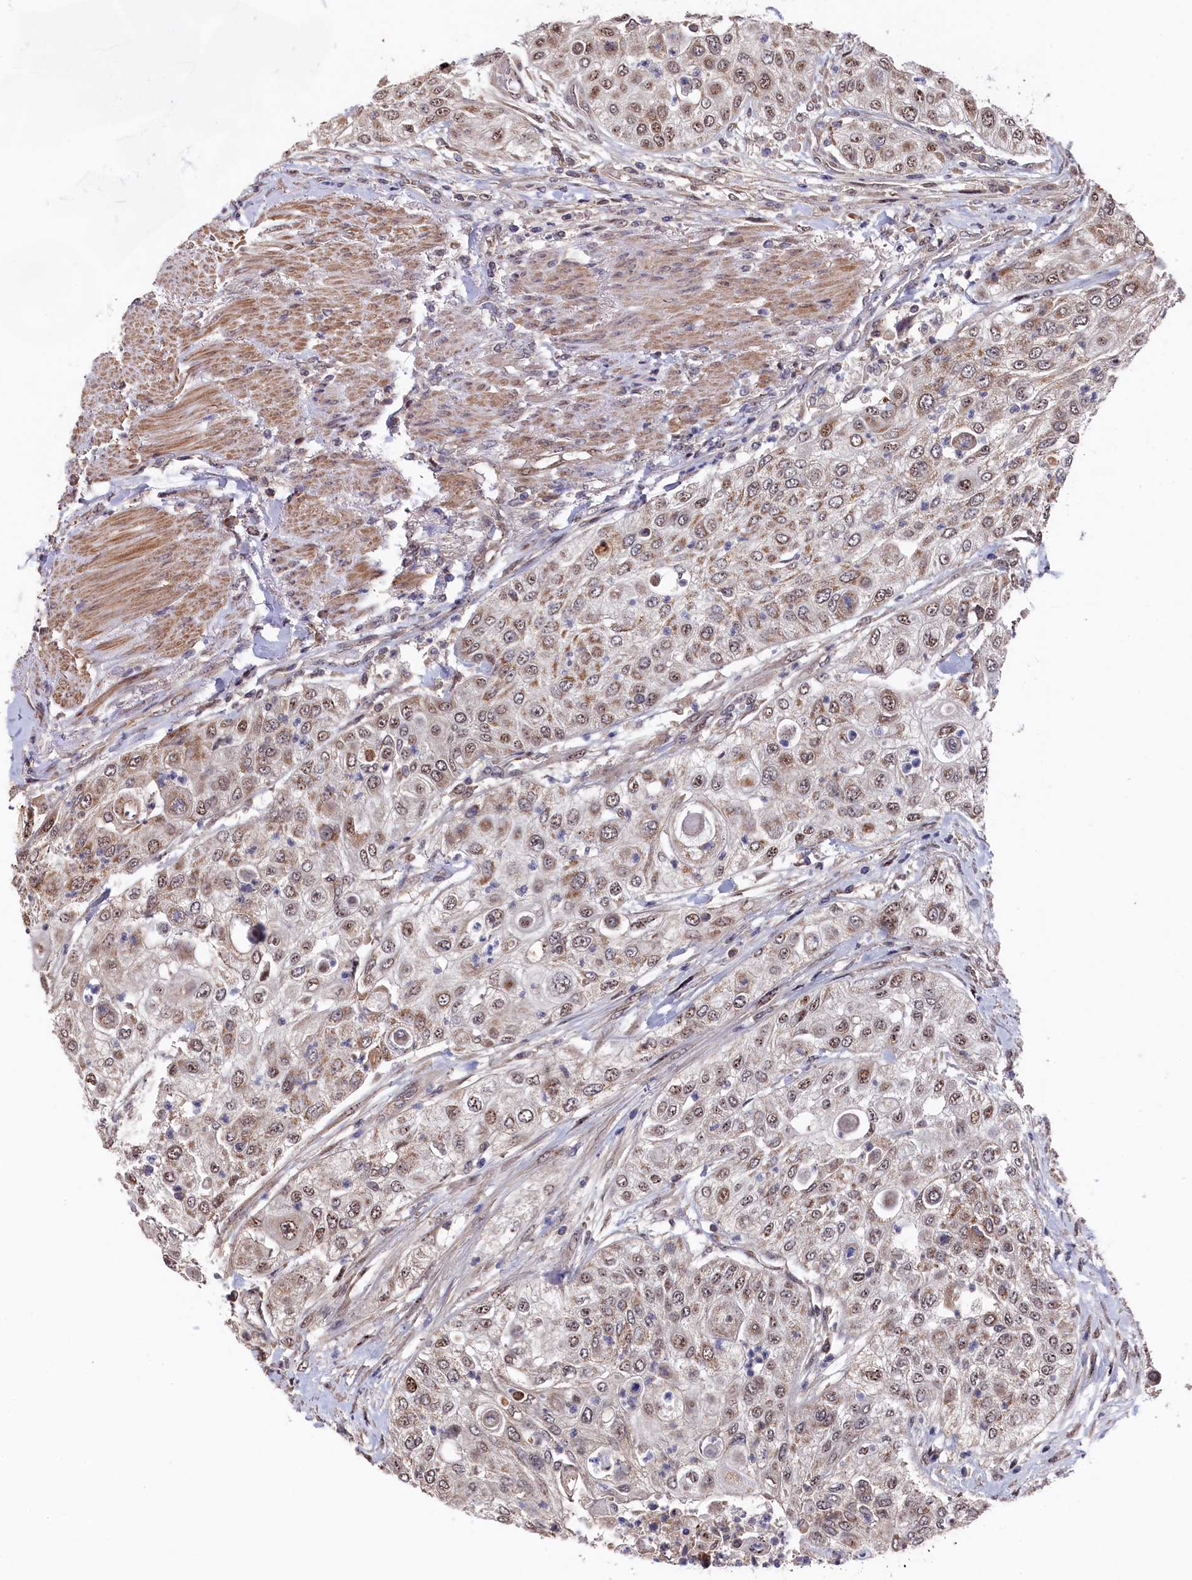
{"staining": {"intensity": "moderate", "quantity": "25%-75%", "location": "nuclear"}, "tissue": "urothelial cancer", "cell_type": "Tumor cells", "image_type": "cancer", "snomed": [{"axis": "morphology", "description": "Urothelial carcinoma, High grade"}, {"axis": "topography", "description": "Urinary bladder"}], "caption": "Urothelial carcinoma (high-grade) stained with a protein marker exhibits moderate staining in tumor cells.", "gene": "CLPX", "patient": {"sex": "female", "age": 79}}